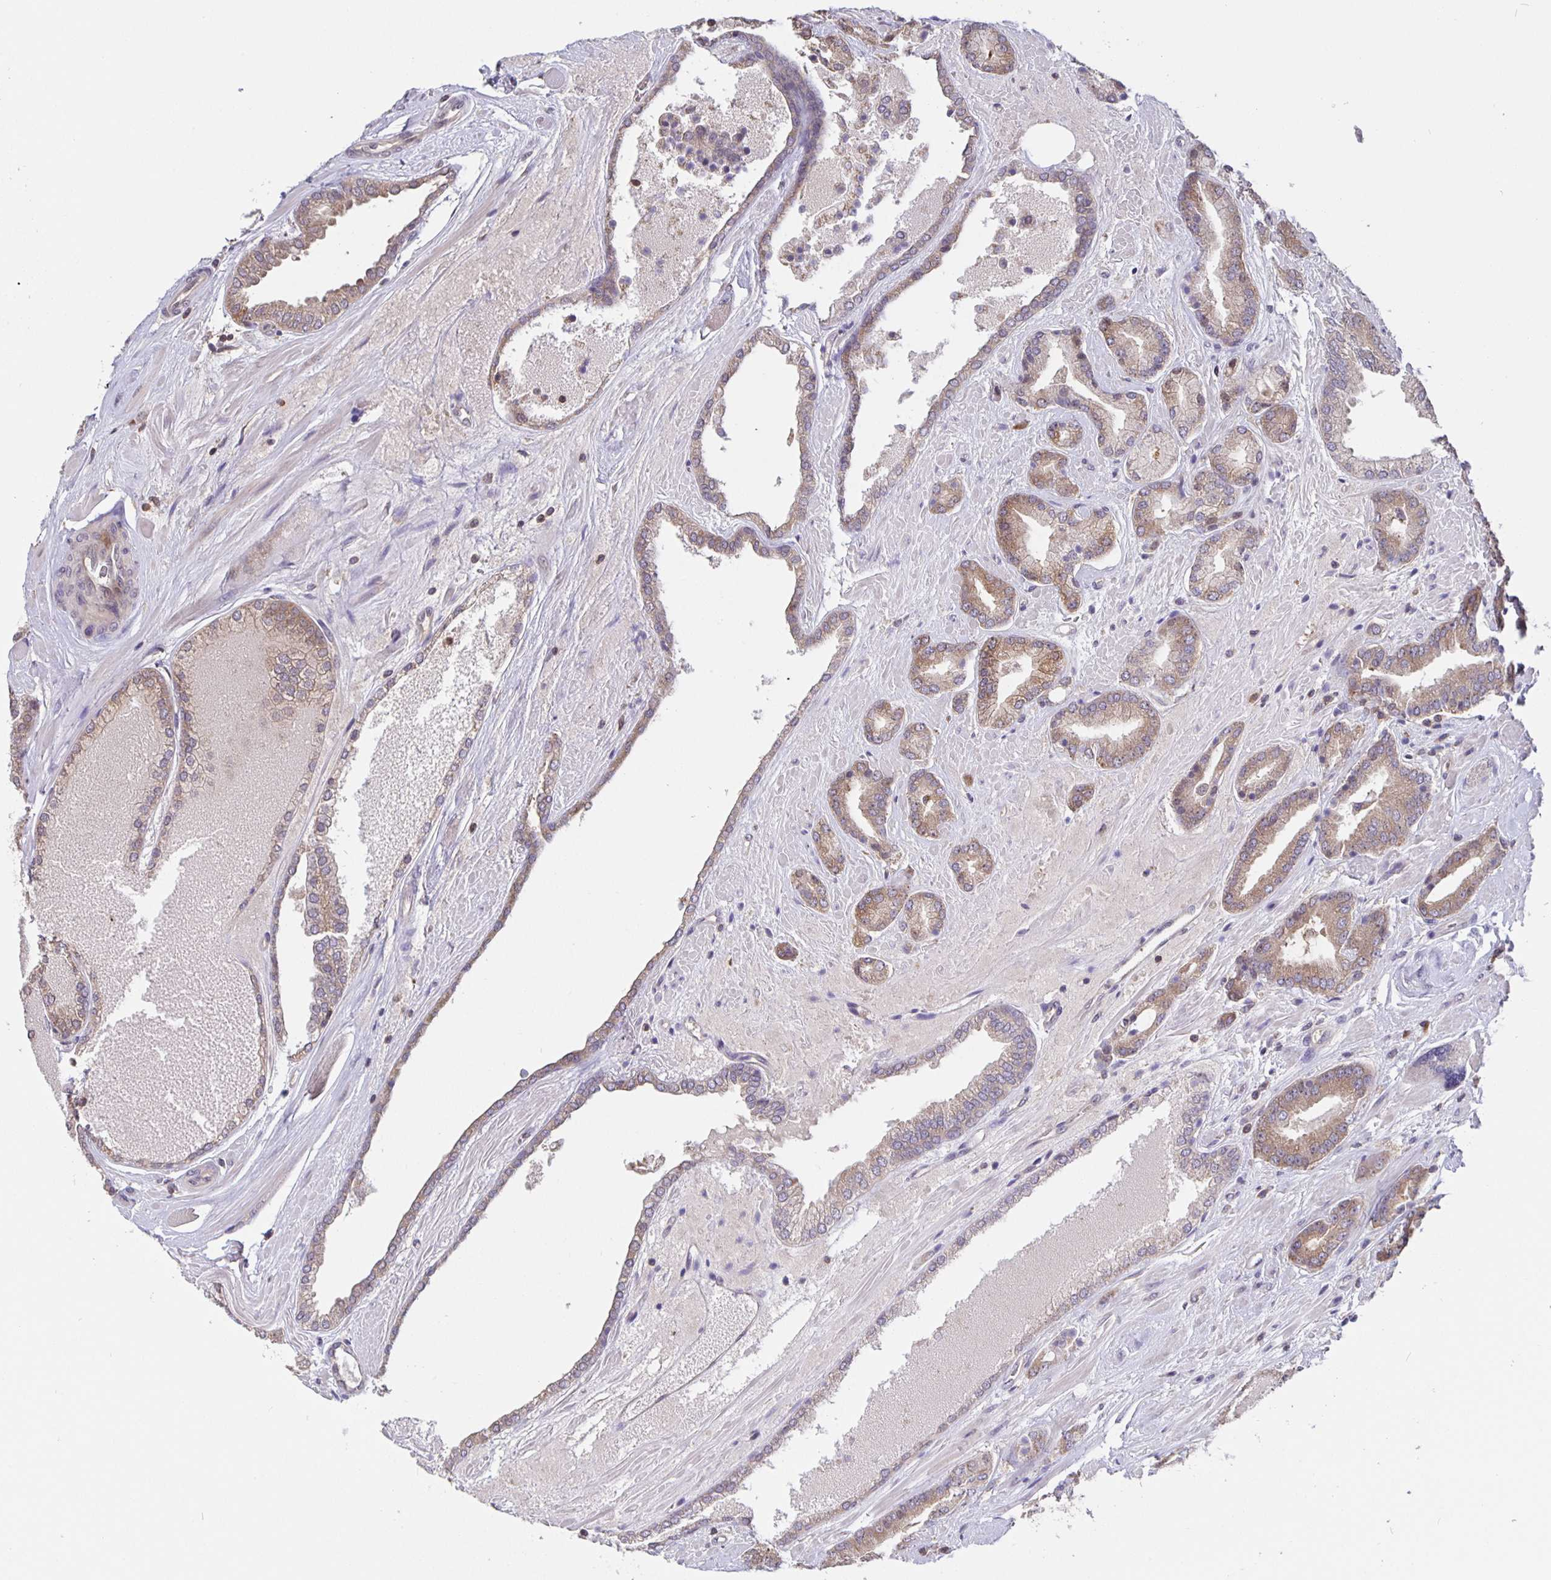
{"staining": {"intensity": "moderate", "quantity": ">75%", "location": "cytoplasmic/membranous"}, "tissue": "prostate cancer", "cell_type": "Tumor cells", "image_type": "cancer", "snomed": [{"axis": "morphology", "description": "Adenocarcinoma, High grade"}, {"axis": "topography", "description": "Prostate"}], "caption": "Adenocarcinoma (high-grade) (prostate) was stained to show a protein in brown. There is medium levels of moderate cytoplasmic/membranous staining in about >75% of tumor cells. The staining is performed using DAB brown chromogen to label protein expression. The nuclei are counter-stained blue using hematoxylin.", "gene": "FEM1C", "patient": {"sex": "male", "age": 56}}